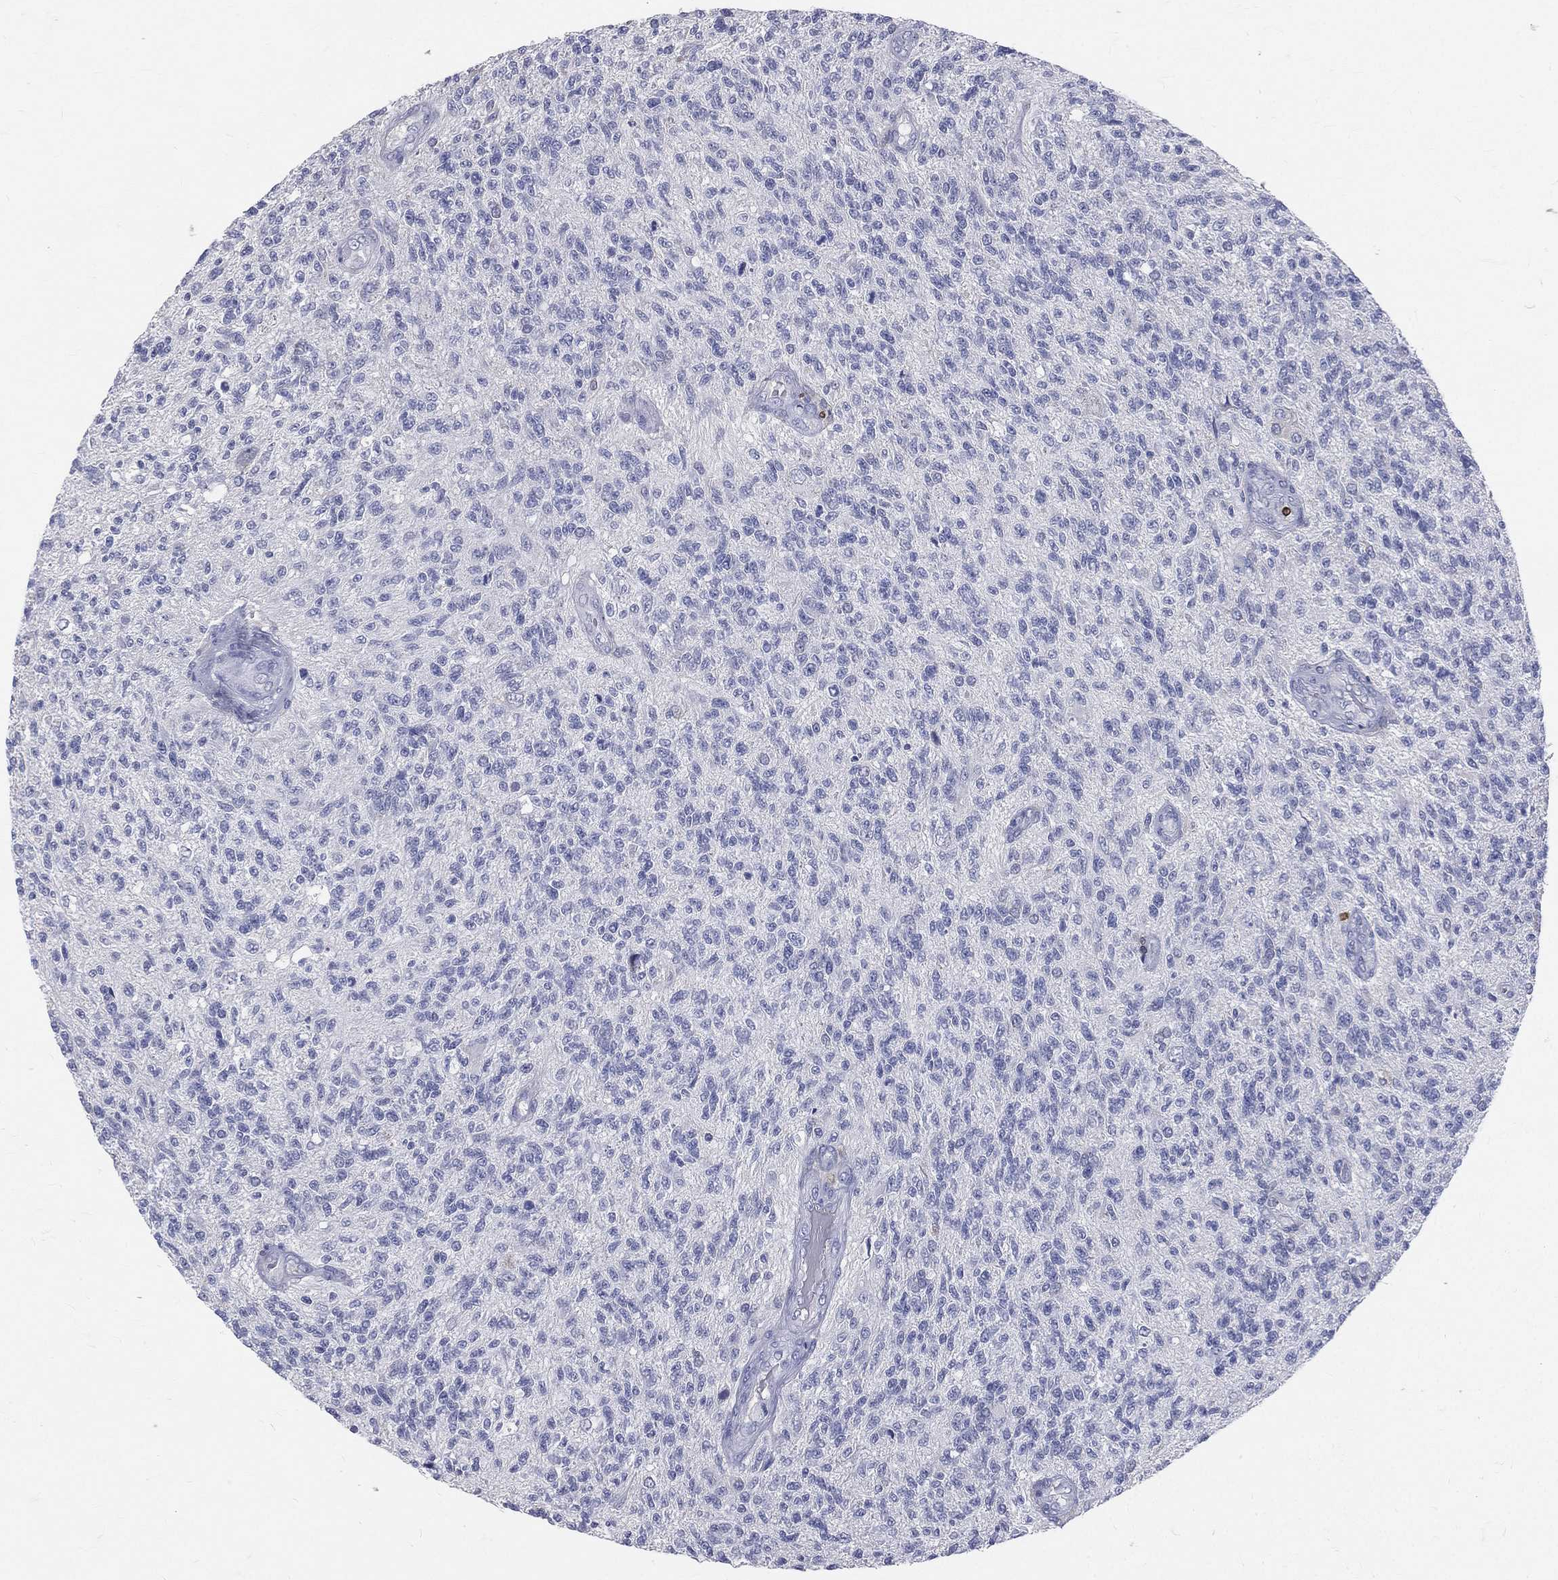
{"staining": {"intensity": "negative", "quantity": "none", "location": "none"}, "tissue": "glioma", "cell_type": "Tumor cells", "image_type": "cancer", "snomed": [{"axis": "morphology", "description": "Glioma, malignant, High grade"}, {"axis": "topography", "description": "Brain"}], "caption": "The immunohistochemistry image has no significant positivity in tumor cells of malignant glioma (high-grade) tissue.", "gene": "CTSW", "patient": {"sex": "male", "age": 56}}